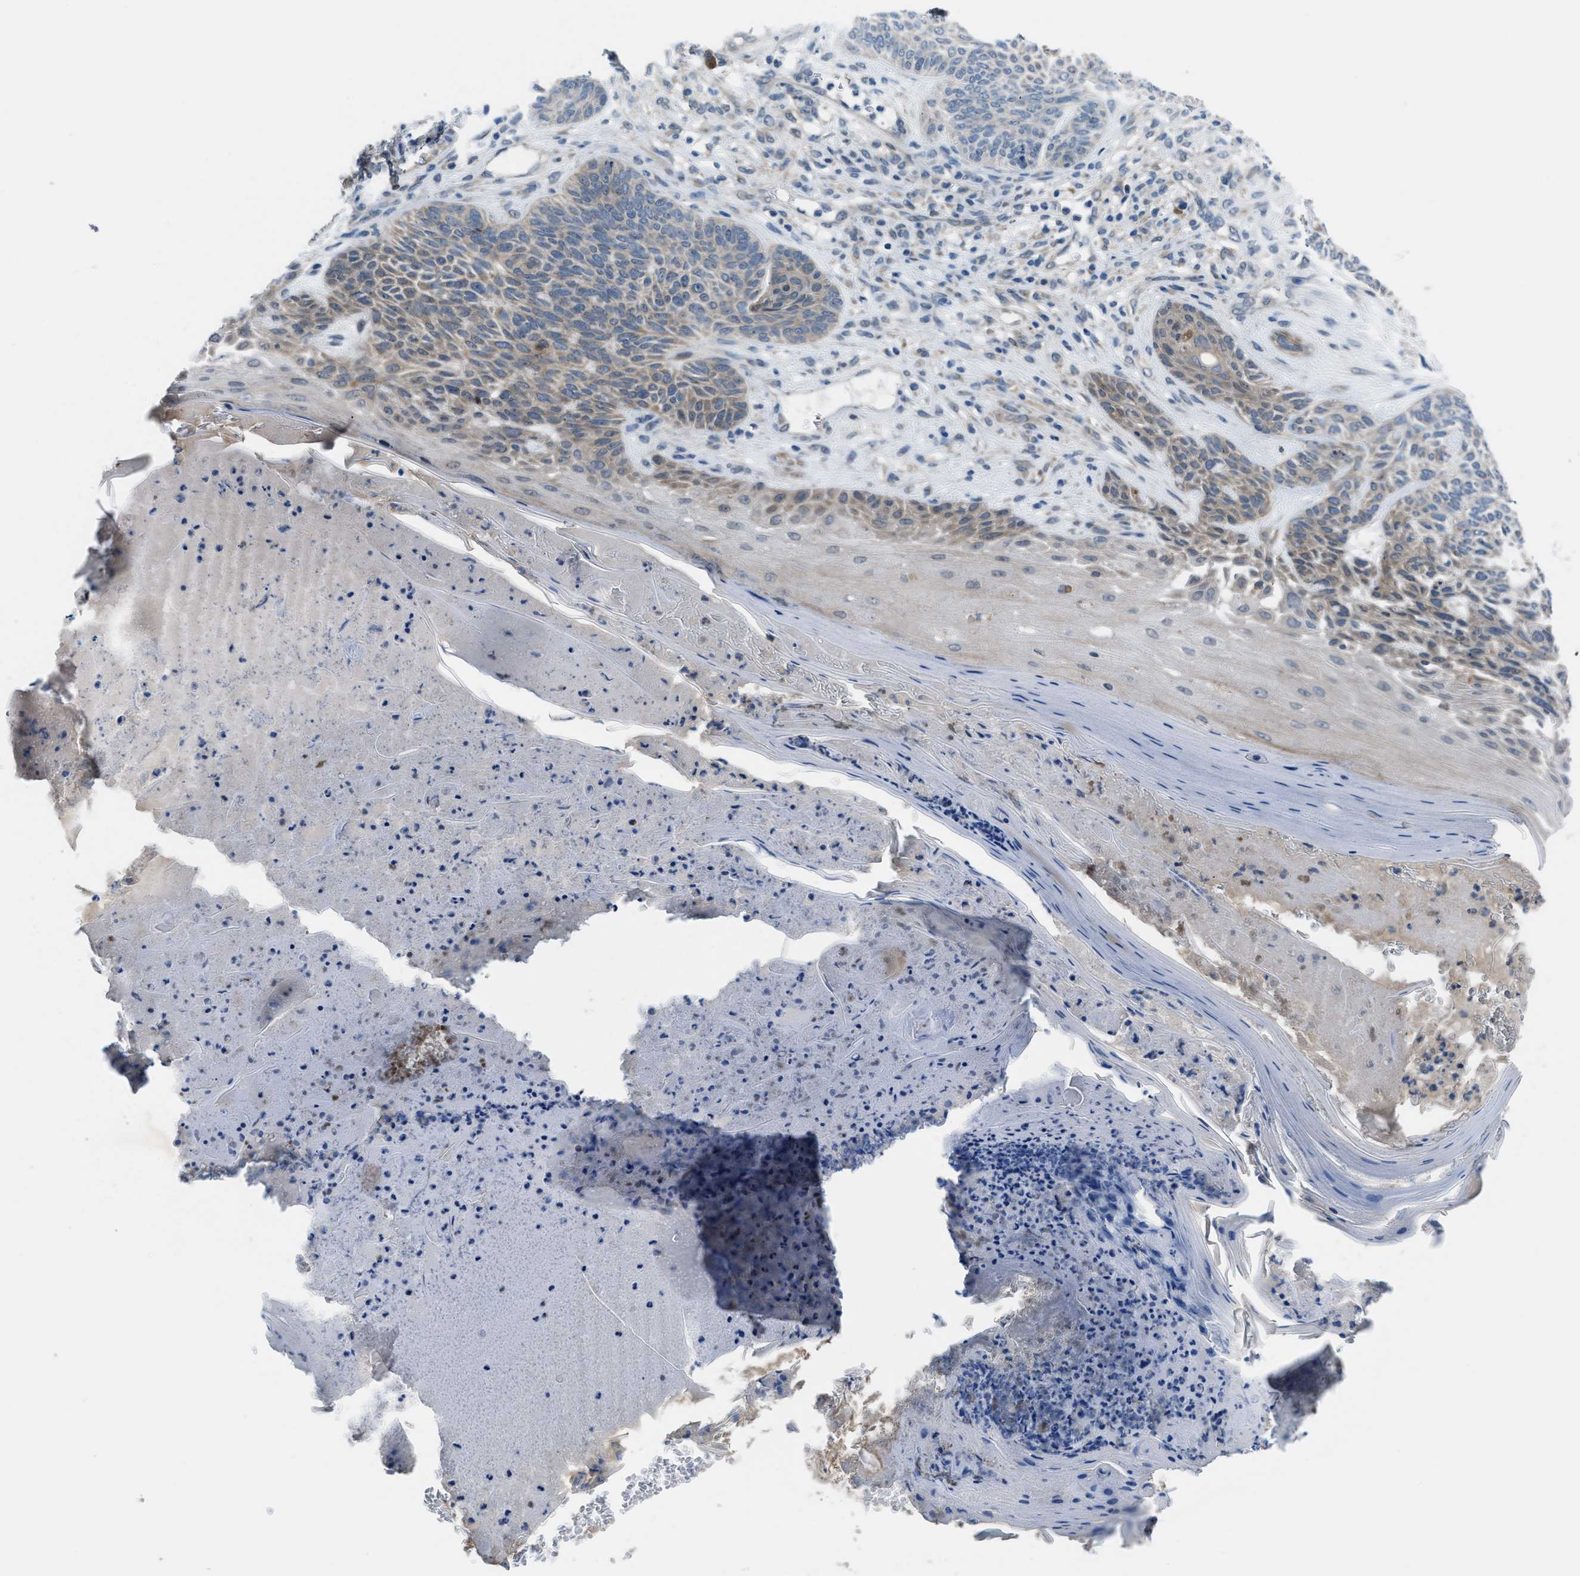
{"staining": {"intensity": "weak", "quantity": "<25%", "location": "cytoplasmic/membranous"}, "tissue": "skin cancer", "cell_type": "Tumor cells", "image_type": "cancer", "snomed": [{"axis": "morphology", "description": "Basal cell carcinoma"}, {"axis": "topography", "description": "Skin"}], "caption": "There is no significant positivity in tumor cells of basal cell carcinoma (skin). (IHC, brightfield microscopy, high magnification).", "gene": "BAZ2B", "patient": {"sex": "male", "age": 55}}